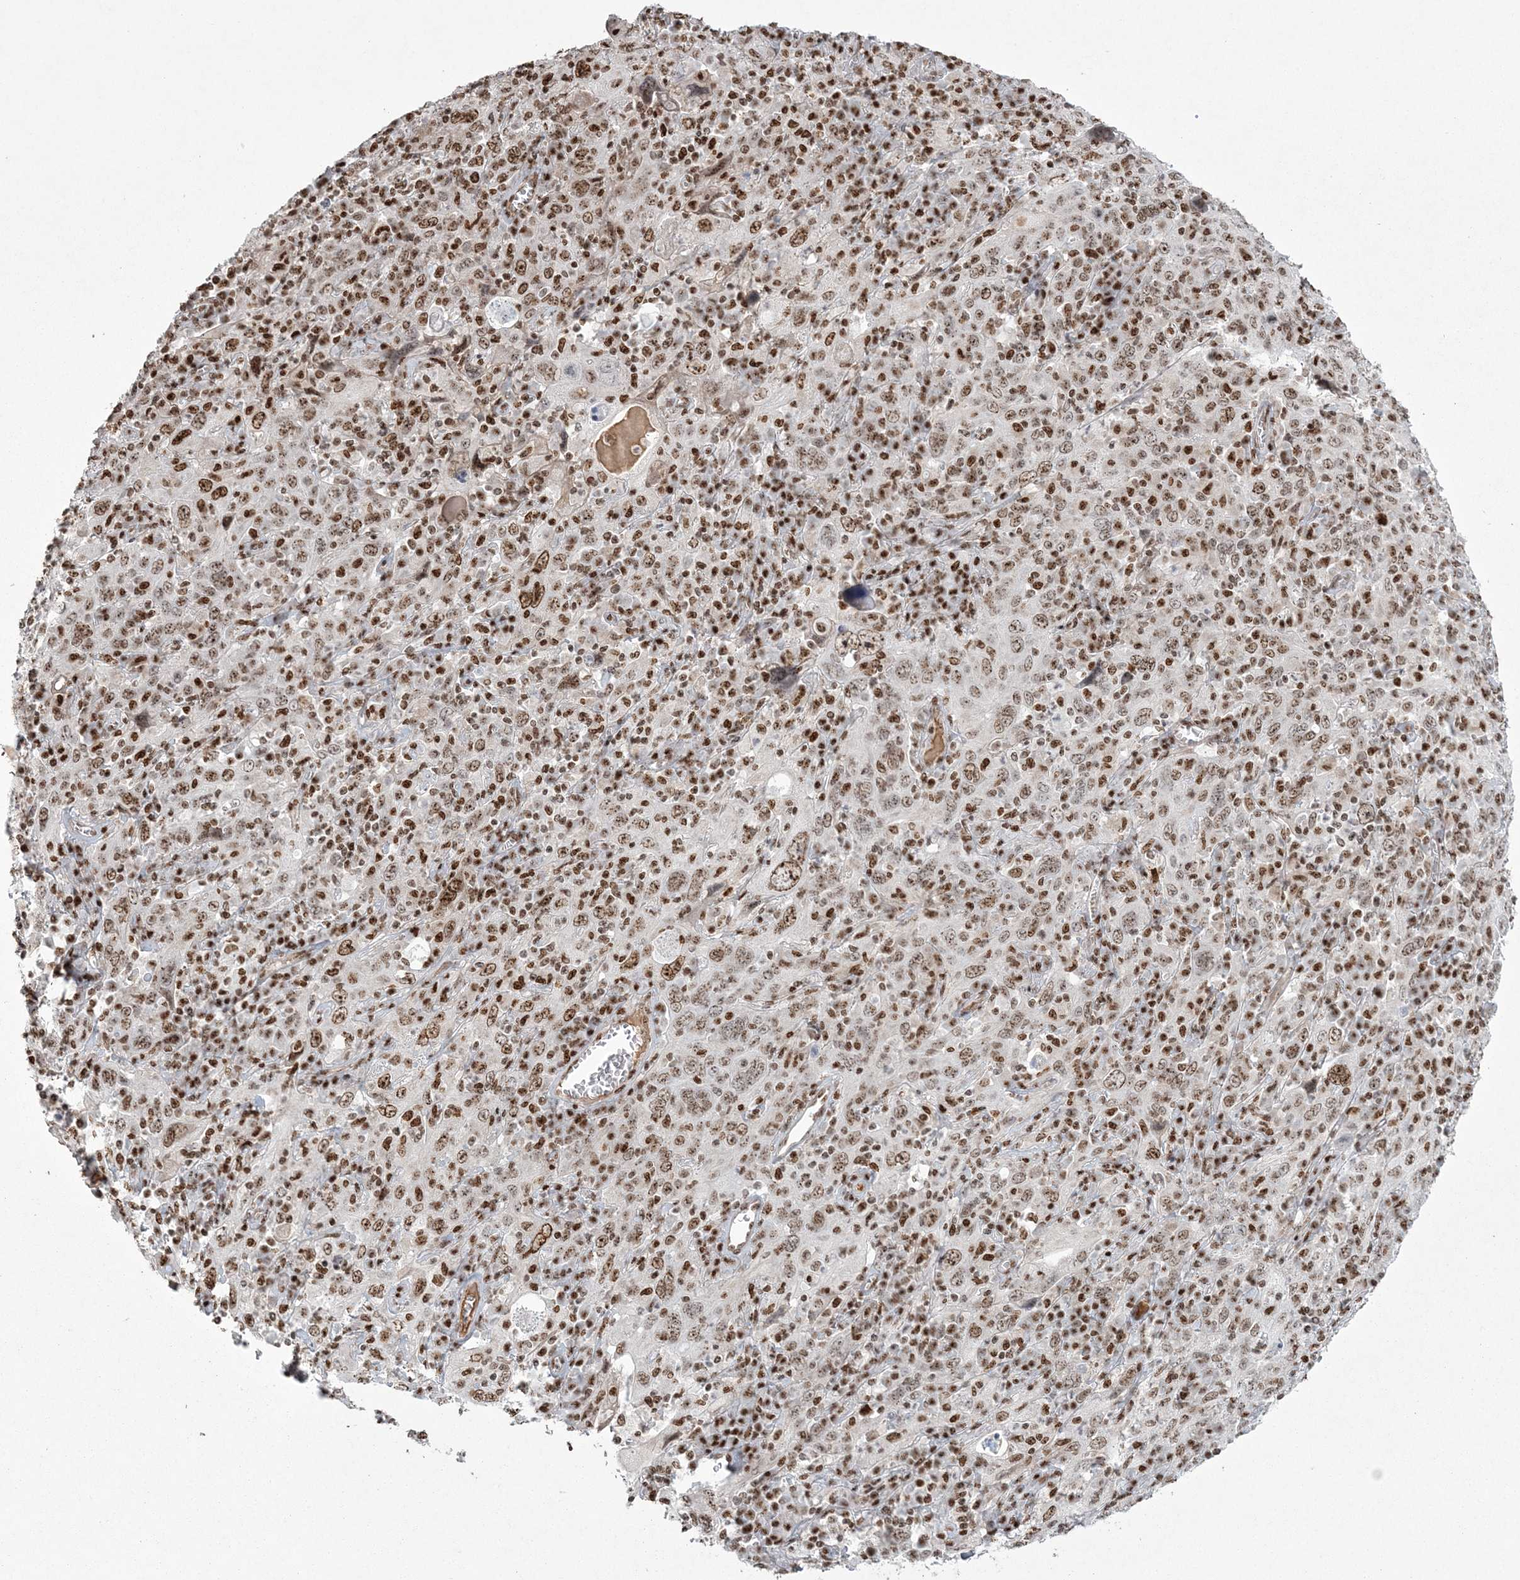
{"staining": {"intensity": "moderate", "quantity": ">75%", "location": "nuclear"}, "tissue": "cervical cancer", "cell_type": "Tumor cells", "image_type": "cancer", "snomed": [{"axis": "morphology", "description": "Squamous cell carcinoma, NOS"}, {"axis": "topography", "description": "Cervix"}], "caption": "A photomicrograph showing moderate nuclear staining in approximately >75% of tumor cells in cervical cancer (squamous cell carcinoma), as visualized by brown immunohistochemical staining.", "gene": "RBM17", "patient": {"sex": "female", "age": 46}}